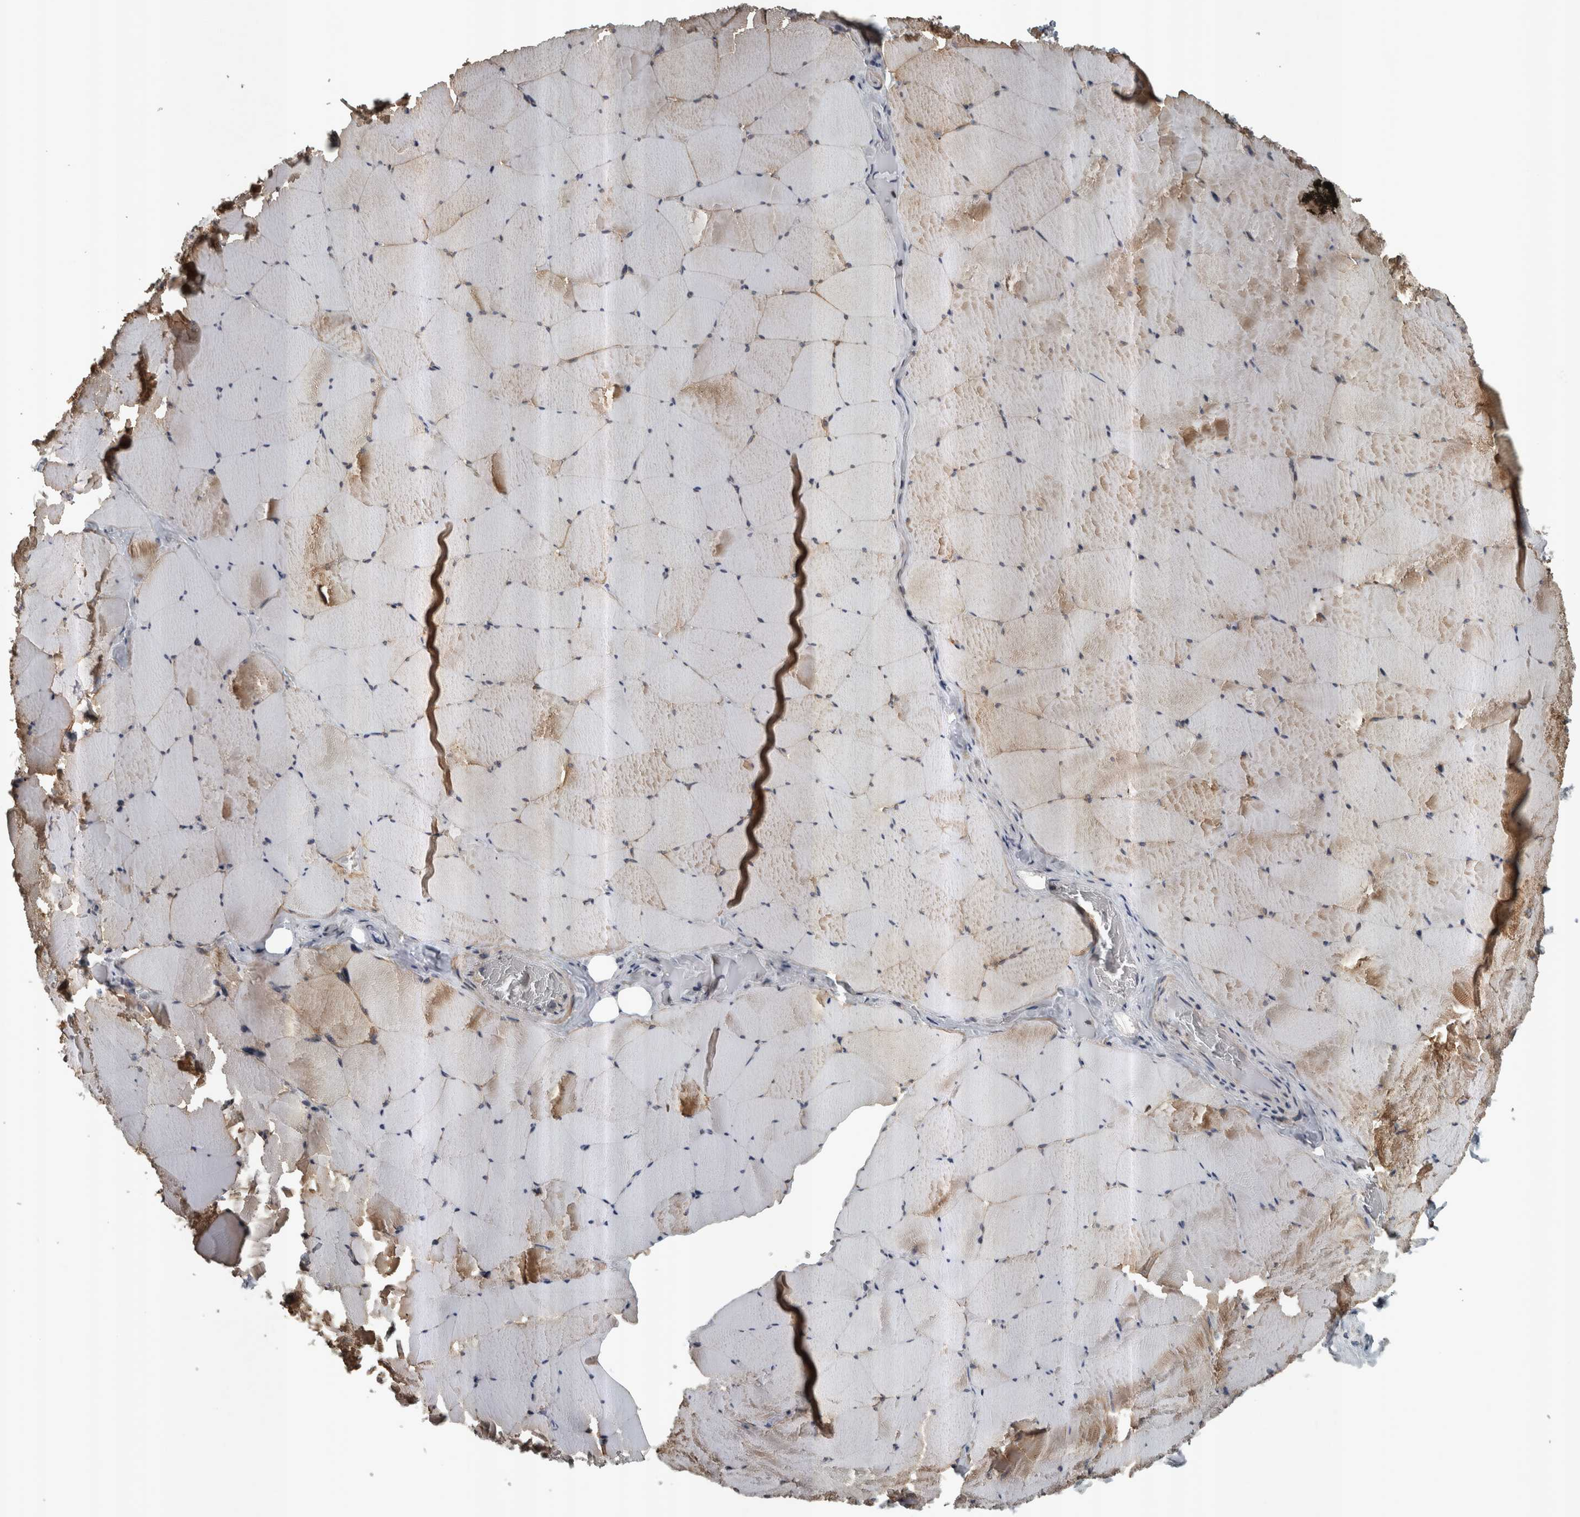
{"staining": {"intensity": "moderate", "quantity": "25%-75%", "location": "cytoplasmic/membranous"}, "tissue": "skeletal muscle", "cell_type": "Myocytes", "image_type": "normal", "snomed": [{"axis": "morphology", "description": "Normal tissue, NOS"}, {"axis": "topography", "description": "Skeletal muscle"}], "caption": "IHC of normal human skeletal muscle reveals medium levels of moderate cytoplasmic/membranous staining in about 25%-75% of myocytes.", "gene": "ZNF345", "patient": {"sex": "male", "age": 62}}